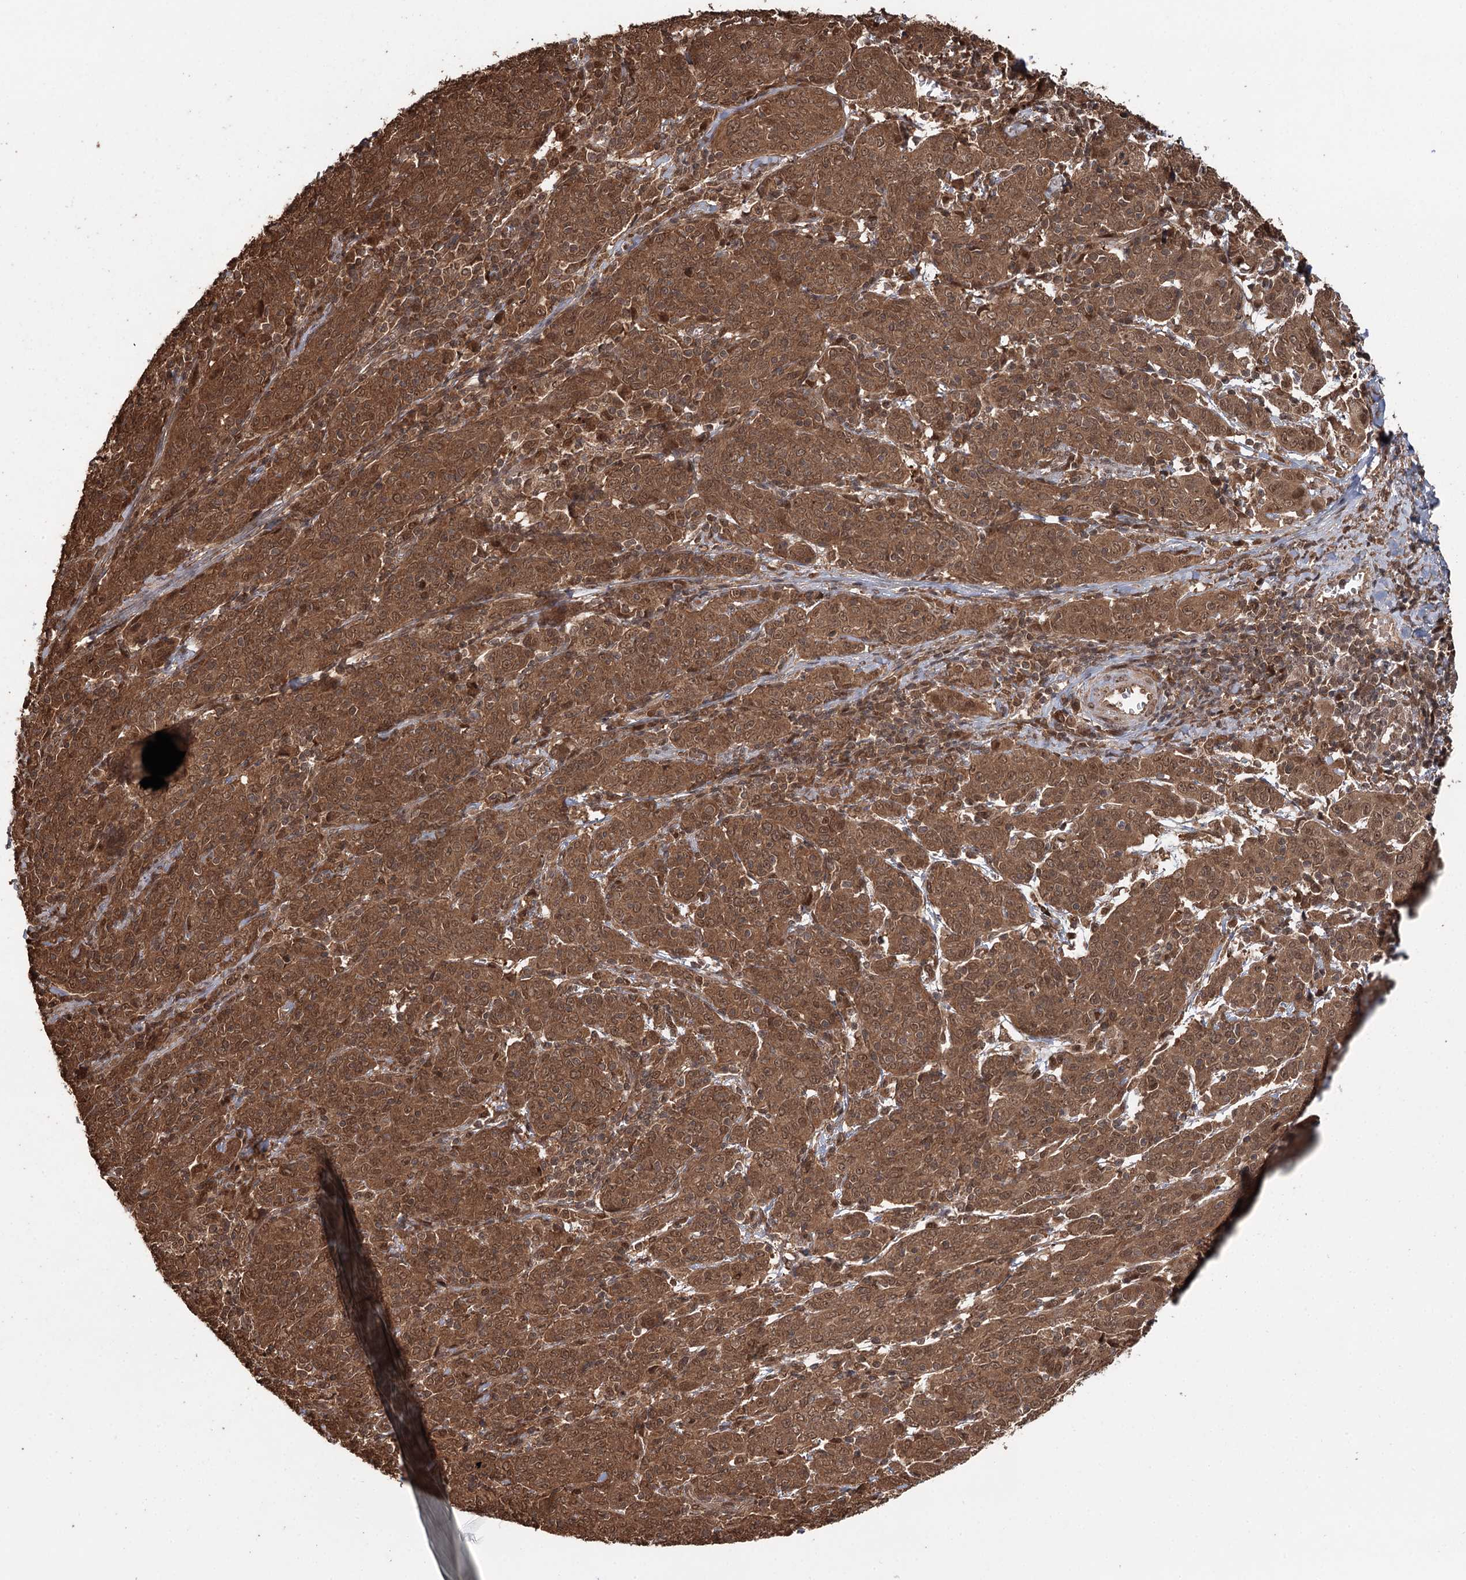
{"staining": {"intensity": "moderate", "quantity": ">75%", "location": "cytoplasmic/membranous,nuclear"}, "tissue": "cervical cancer", "cell_type": "Tumor cells", "image_type": "cancer", "snomed": [{"axis": "morphology", "description": "Squamous cell carcinoma, NOS"}, {"axis": "topography", "description": "Cervix"}], "caption": "Squamous cell carcinoma (cervical) was stained to show a protein in brown. There is medium levels of moderate cytoplasmic/membranous and nuclear expression in approximately >75% of tumor cells.", "gene": "N6AMT1", "patient": {"sex": "female", "age": 67}}